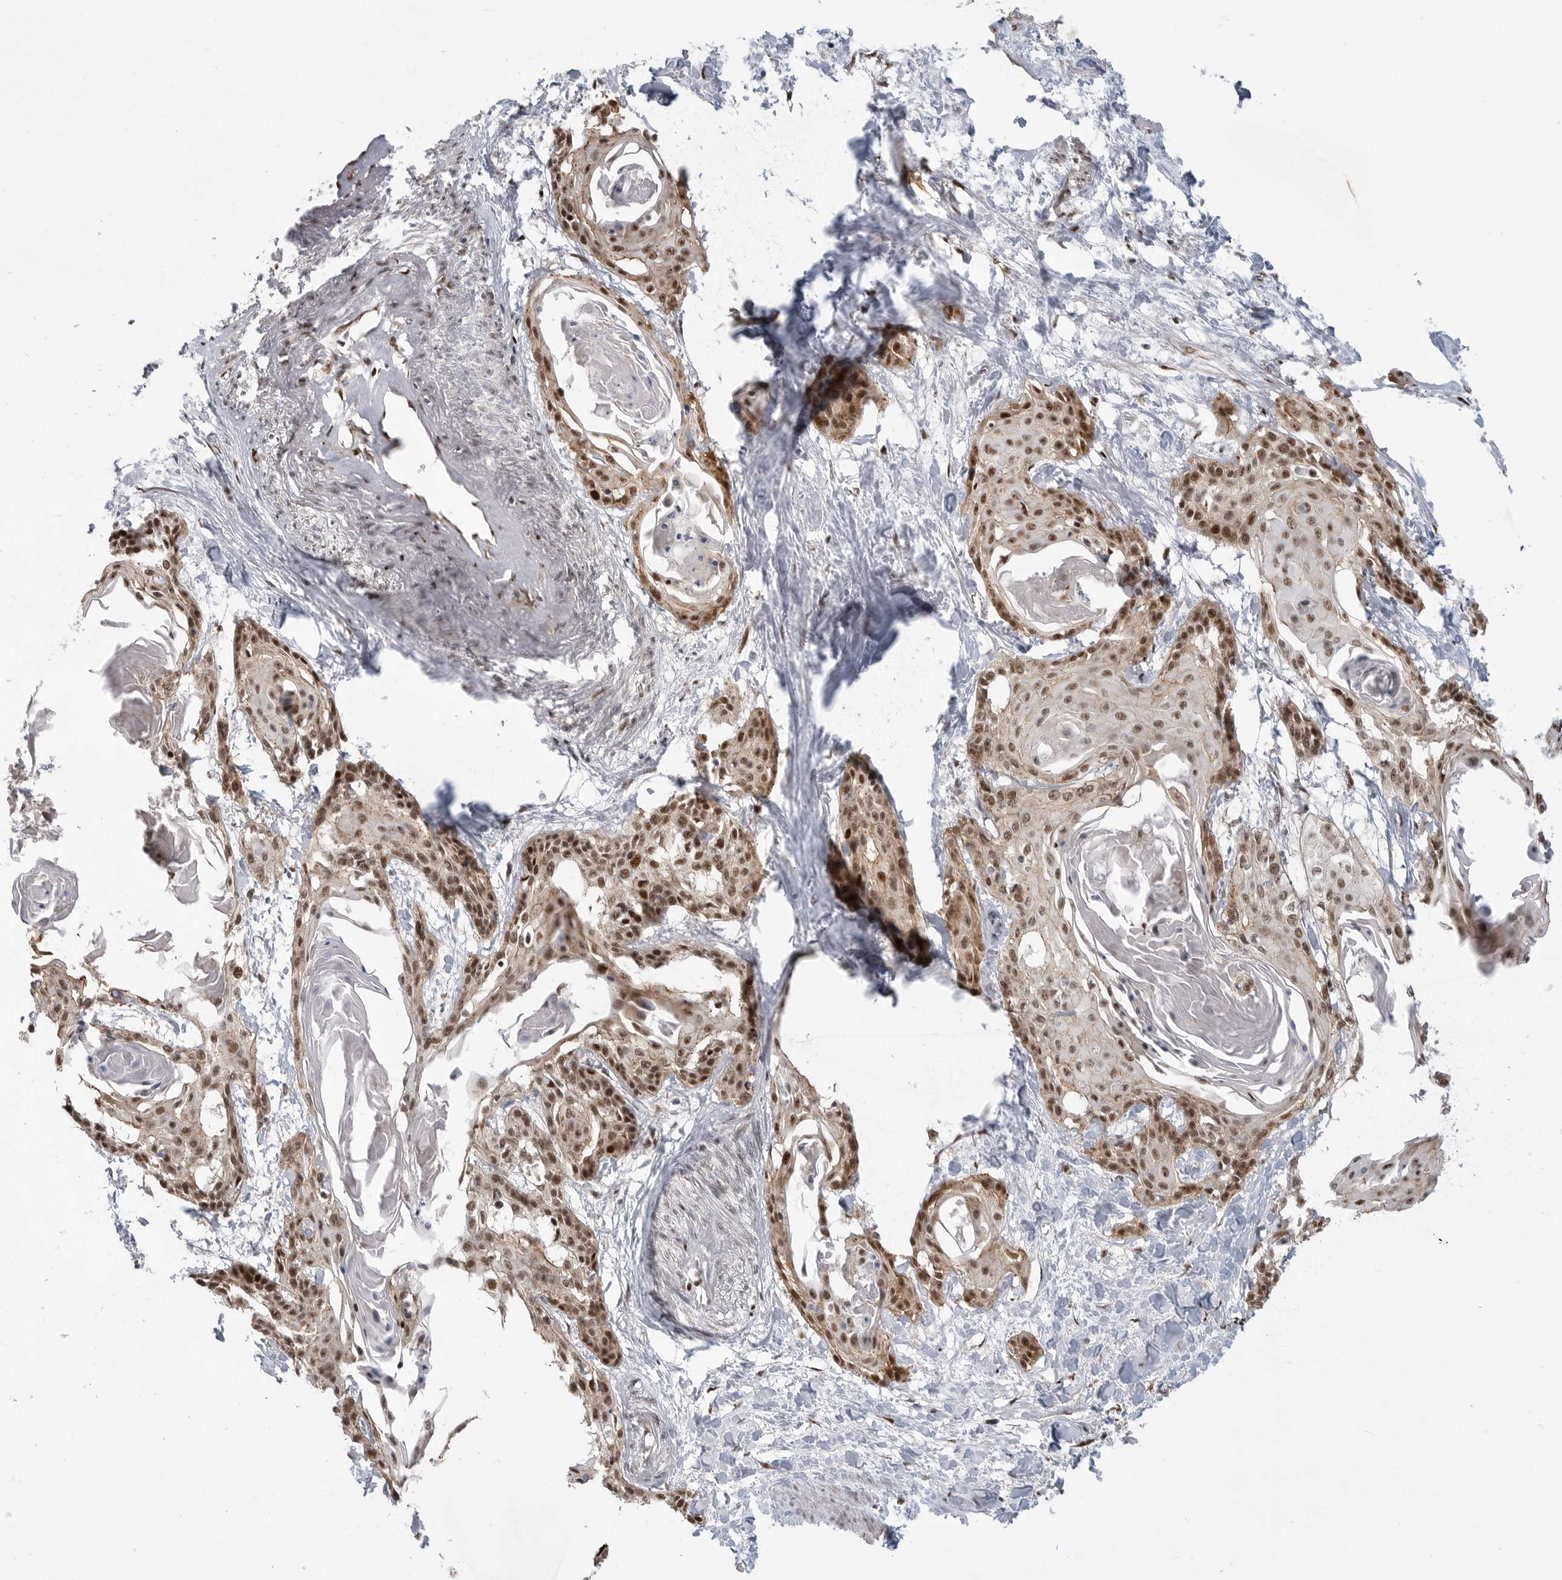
{"staining": {"intensity": "moderate", "quantity": ">75%", "location": "nuclear"}, "tissue": "cervical cancer", "cell_type": "Tumor cells", "image_type": "cancer", "snomed": [{"axis": "morphology", "description": "Squamous cell carcinoma, NOS"}, {"axis": "topography", "description": "Cervix"}], "caption": "A high-resolution histopathology image shows immunohistochemistry staining of cervical cancer, which reveals moderate nuclear staining in about >75% of tumor cells.", "gene": "GPATCH2", "patient": {"sex": "female", "age": 57}}